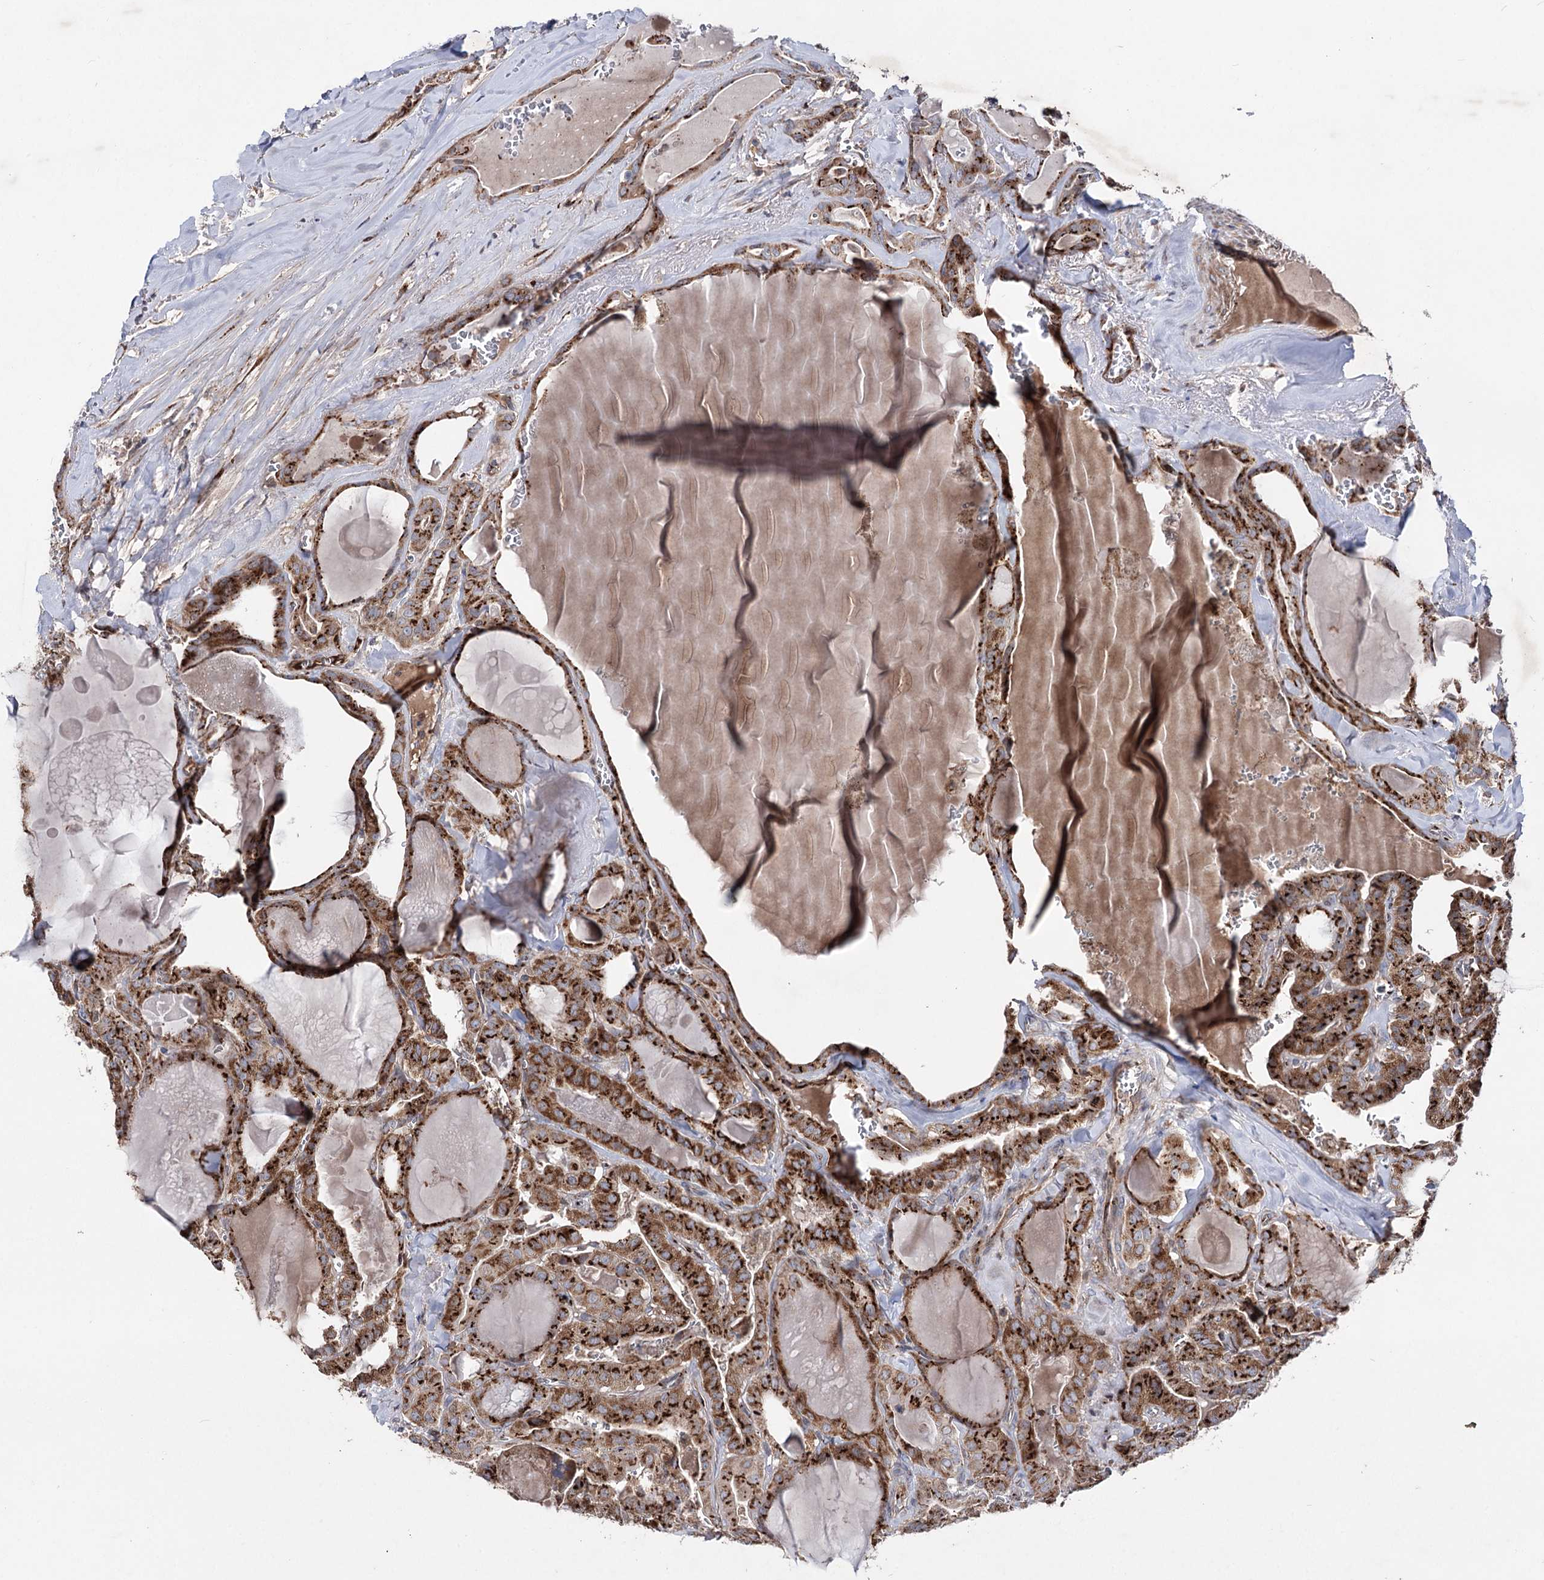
{"staining": {"intensity": "strong", "quantity": ">75%", "location": "cytoplasmic/membranous"}, "tissue": "thyroid cancer", "cell_type": "Tumor cells", "image_type": "cancer", "snomed": [{"axis": "morphology", "description": "Papillary adenocarcinoma, NOS"}, {"axis": "topography", "description": "Thyroid gland"}], "caption": "A high amount of strong cytoplasmic/membranous positivity is present in approximately >75% of tumor cells in papillary adenocarcinoma (thyroid) tissue.", "gene": "ARHGAP20", "patient": {"sex": "male", "age": 52}}